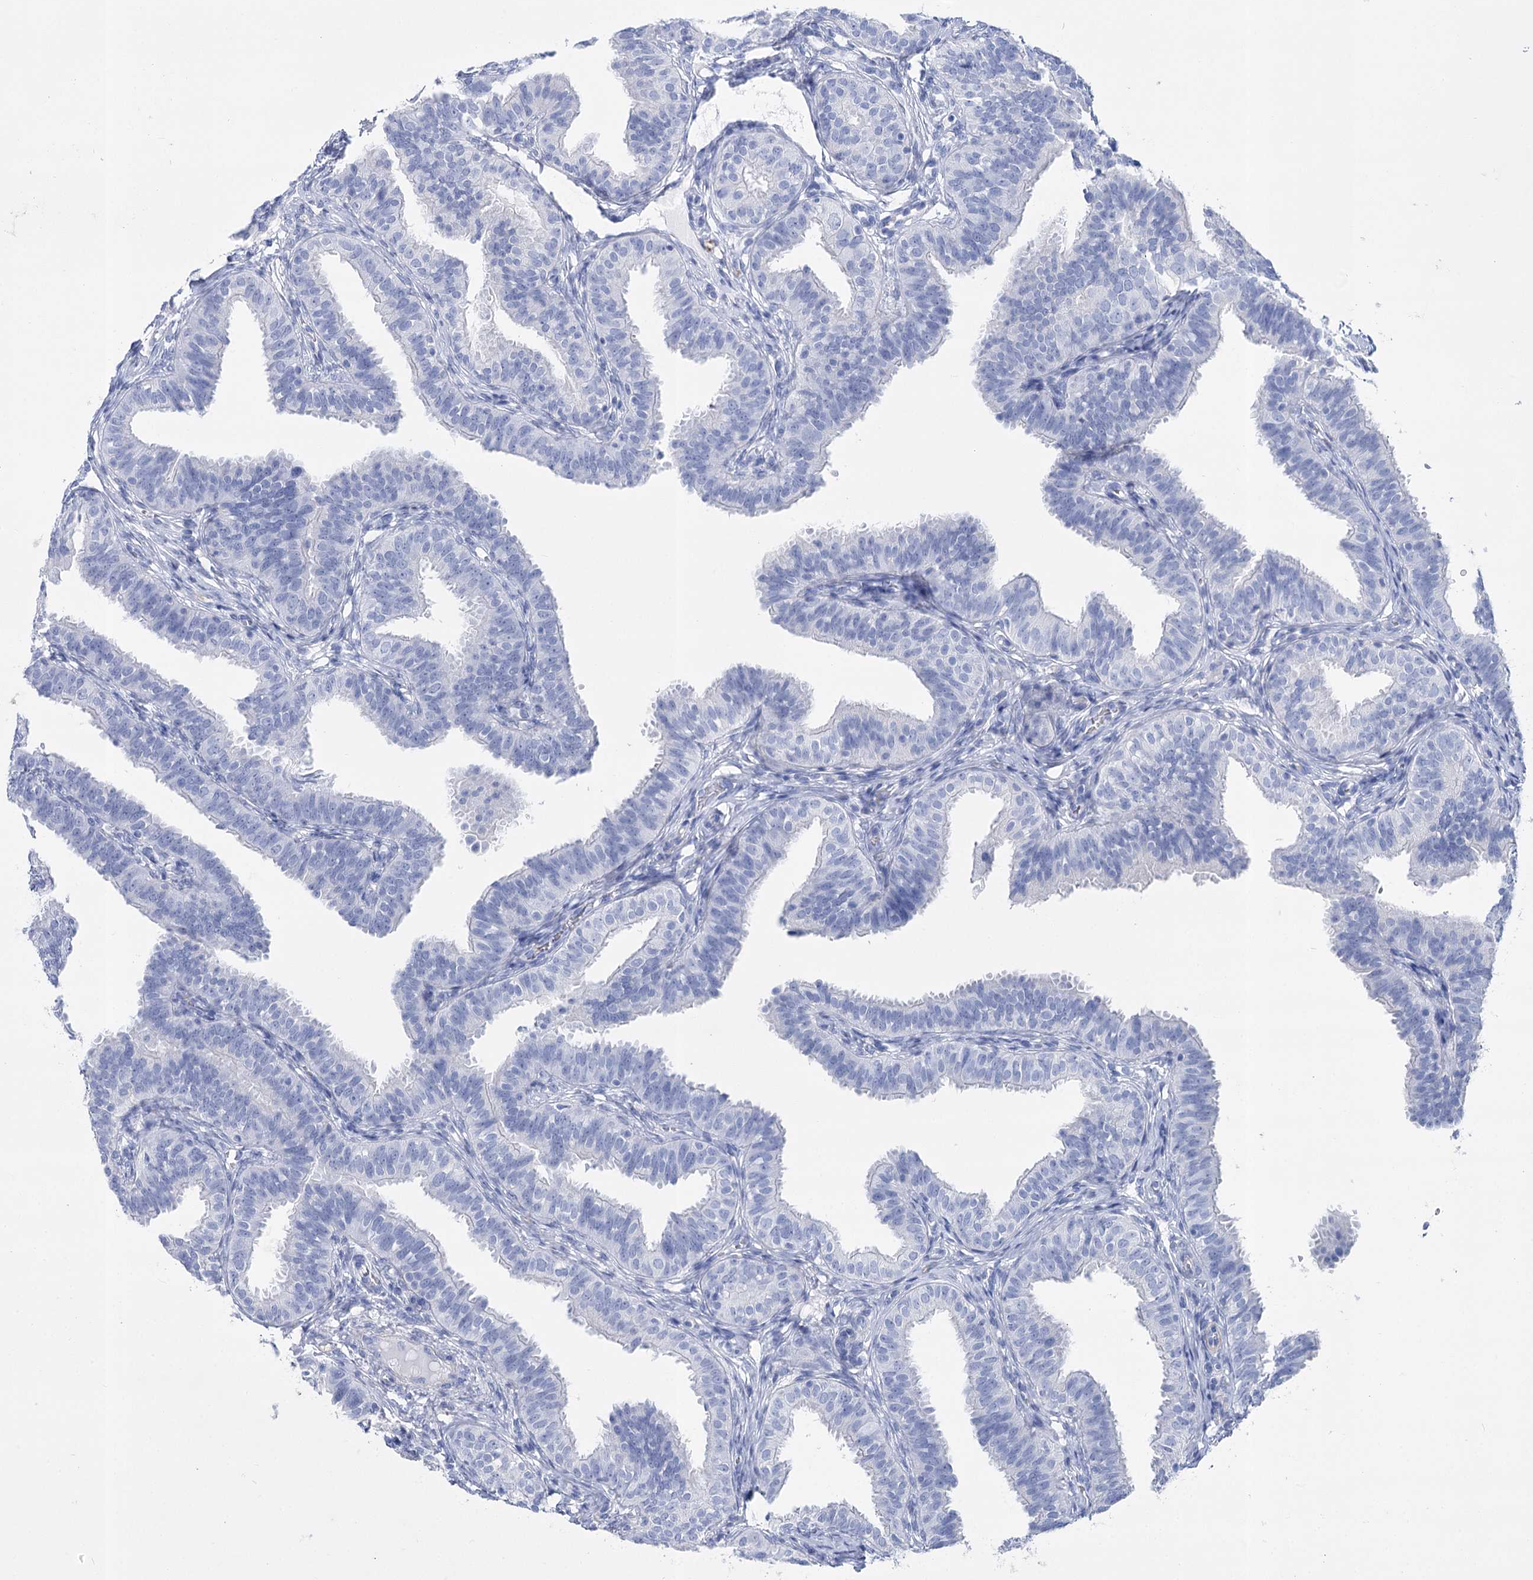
{"staining": {"intensity": "negative", "quantity": "none", "location": "none"}, "tissue": "fallopian tube", "cell_type": "Glandular cells", "image_type": "normal", "snomed": [{"axis": "morphology", "description": "Normal tissue, NOS"}, {"axis": "topography", "description": "Fallopian tube"}], "caption": "The micrograph exhibits no significant expression in glandular cells of fallopian tube. (Brightfield microscopy of DAB IHC at high magnification).", "gene": "PCDHA1", "patient": {"sex": "female", "age": 35}}